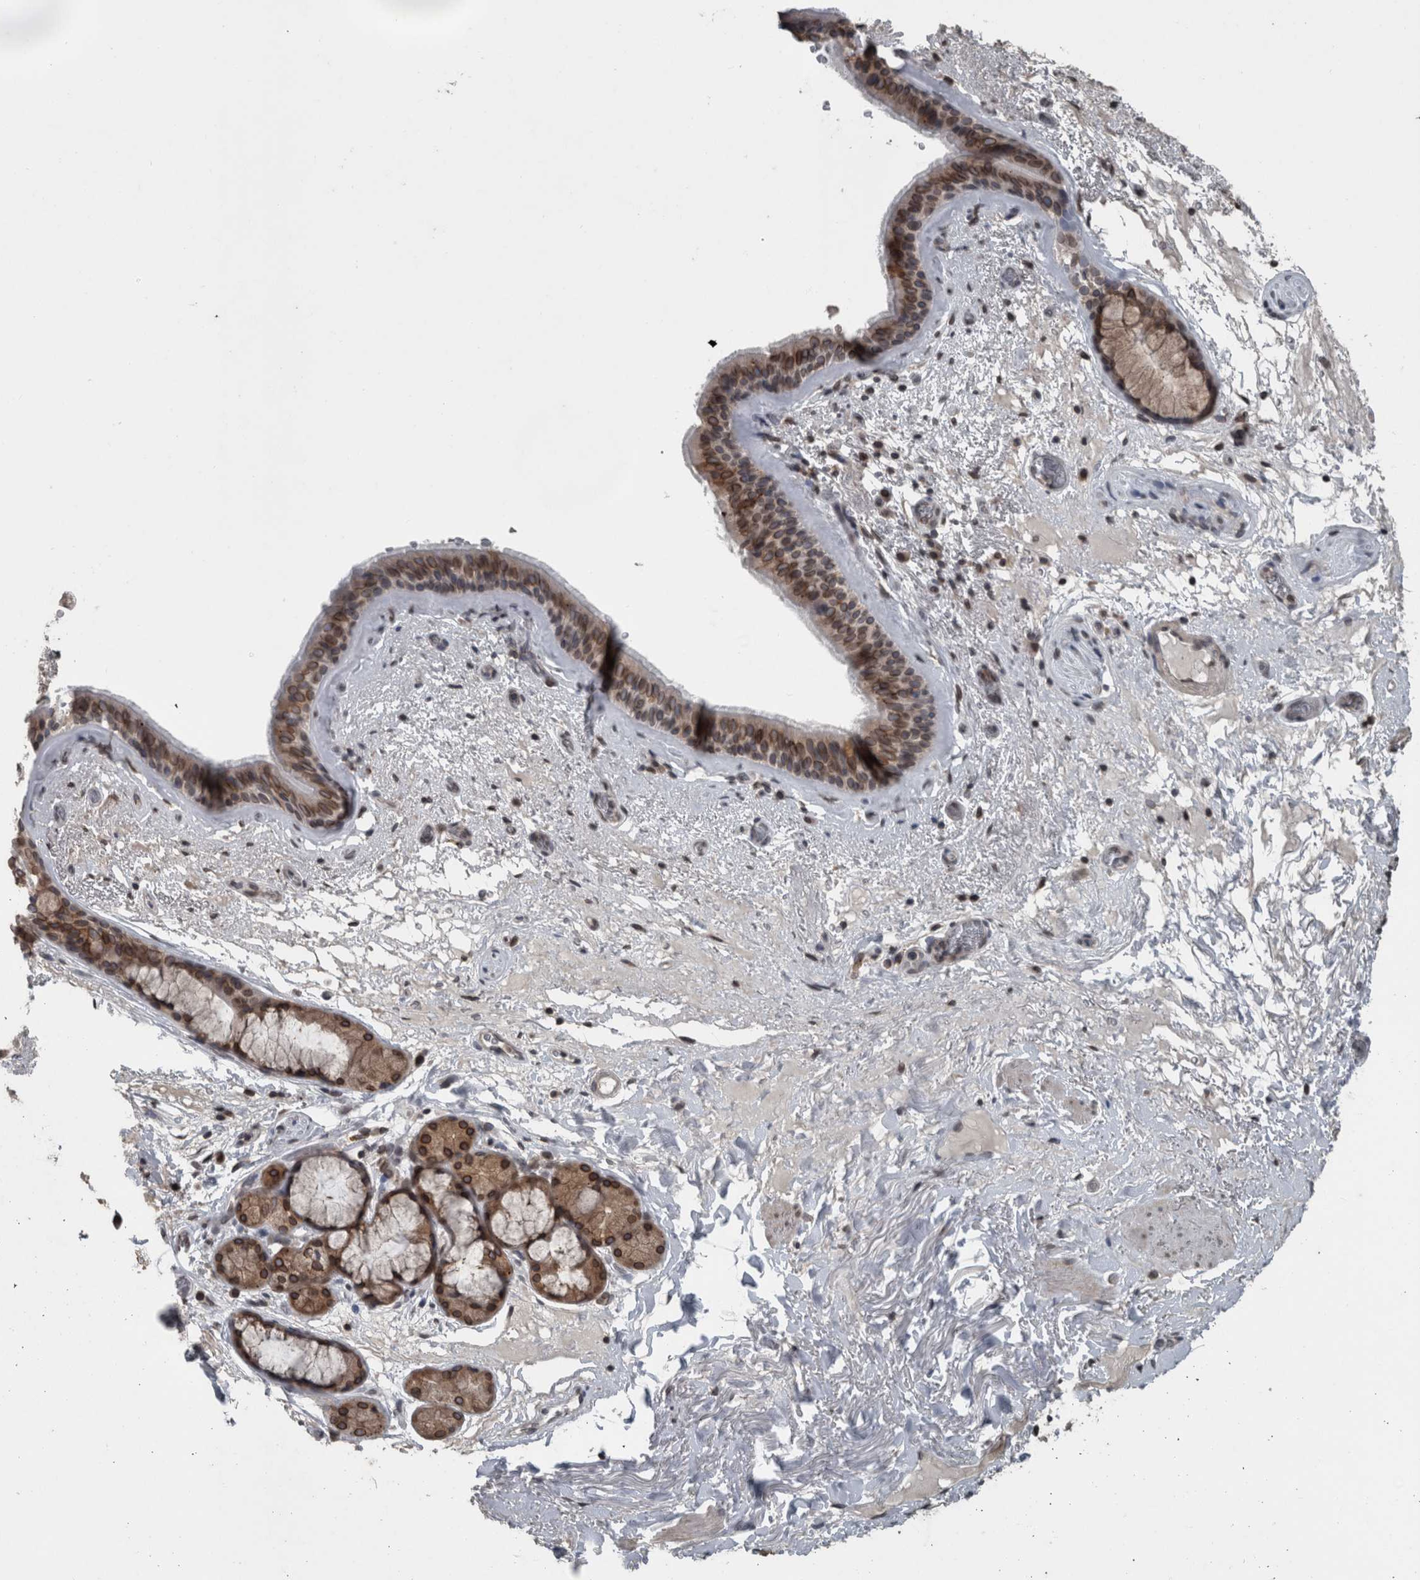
{"staining": {"intensity": "strong", "quantity": "25%-75%", "location": "cytoplasmic/membranous,nuclear"}, "tissue": "bronchus", "cell_type": "Respiratory epithelial cells", "image_type": "normal", "snomed": [{"axis": "morphology", "description": "Normal tissue, NOS"}, {"axis": "topography", "description": "Cartilage tissue"}], "caption": "Brown immunohistochemical staining in unremarkable human bronchus demonstrates strong cytoplasmic/membranous,nuclear staining in about 25%-75% of respiratory epithelial cells. (Stains: DAB in brown, nuclei in blue, Microscopy: brightfield microscopy at high magnification).", "gene": "RANBP2", "patient": {"sex": "female", "age": 63}}